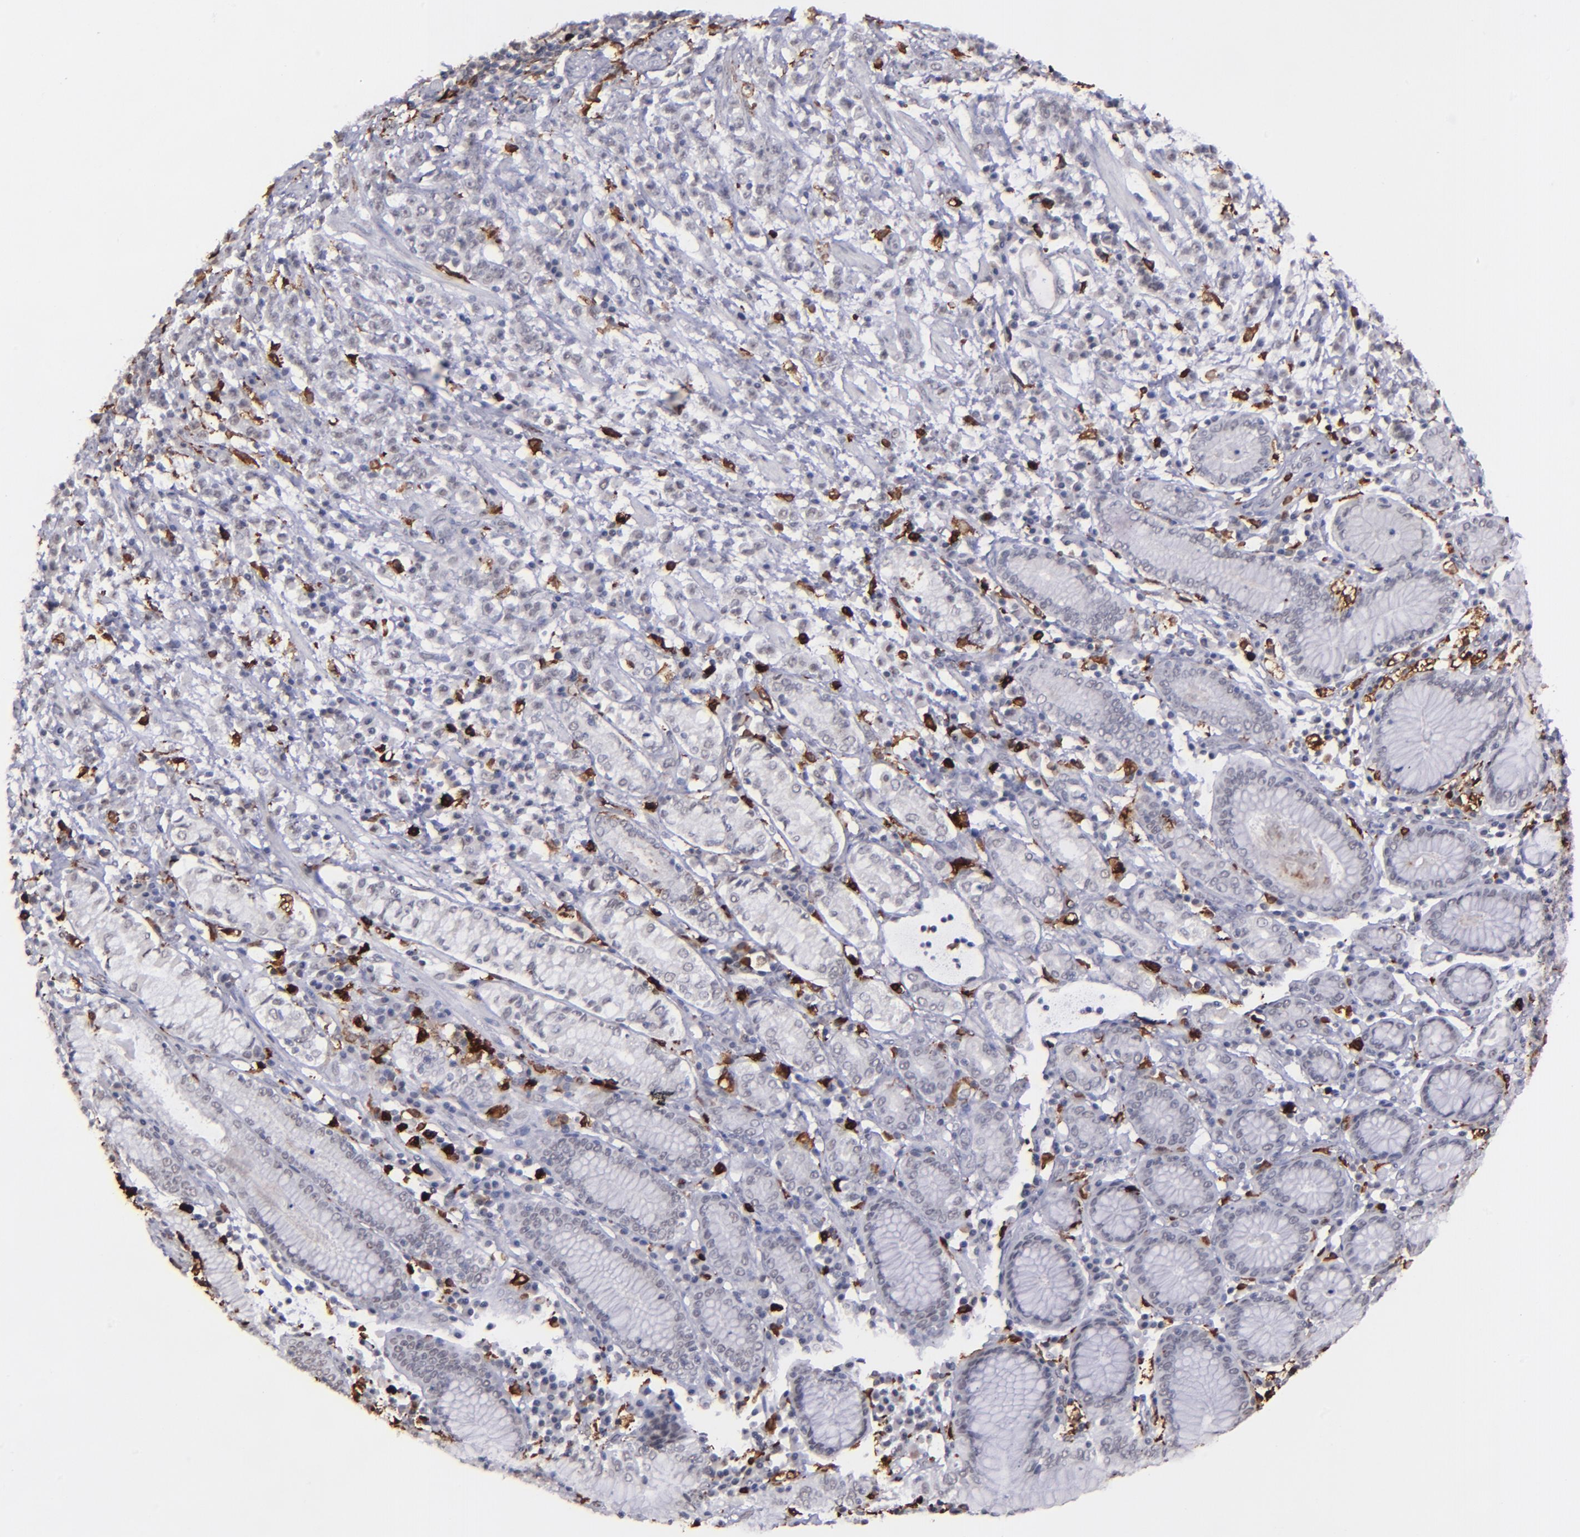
{"staining": {"intensity": "negative", "quantity": "none", "location": "none"}, "tissue": "stomach cancer", "cell_type": "Tumor cells", "image_type": "cancer", "snomed": [{"axis": "morphology", "description": "Adenocarcinoma, NOS"}, {"axis": "topography", "description": "Stomach, lower"}], "caption": "Tumor cells are negative for protein expression in human stomach cancer (adenocarcinoma).", "gene": "NCF2", "patient": {"sex": "male", "age": 88}}